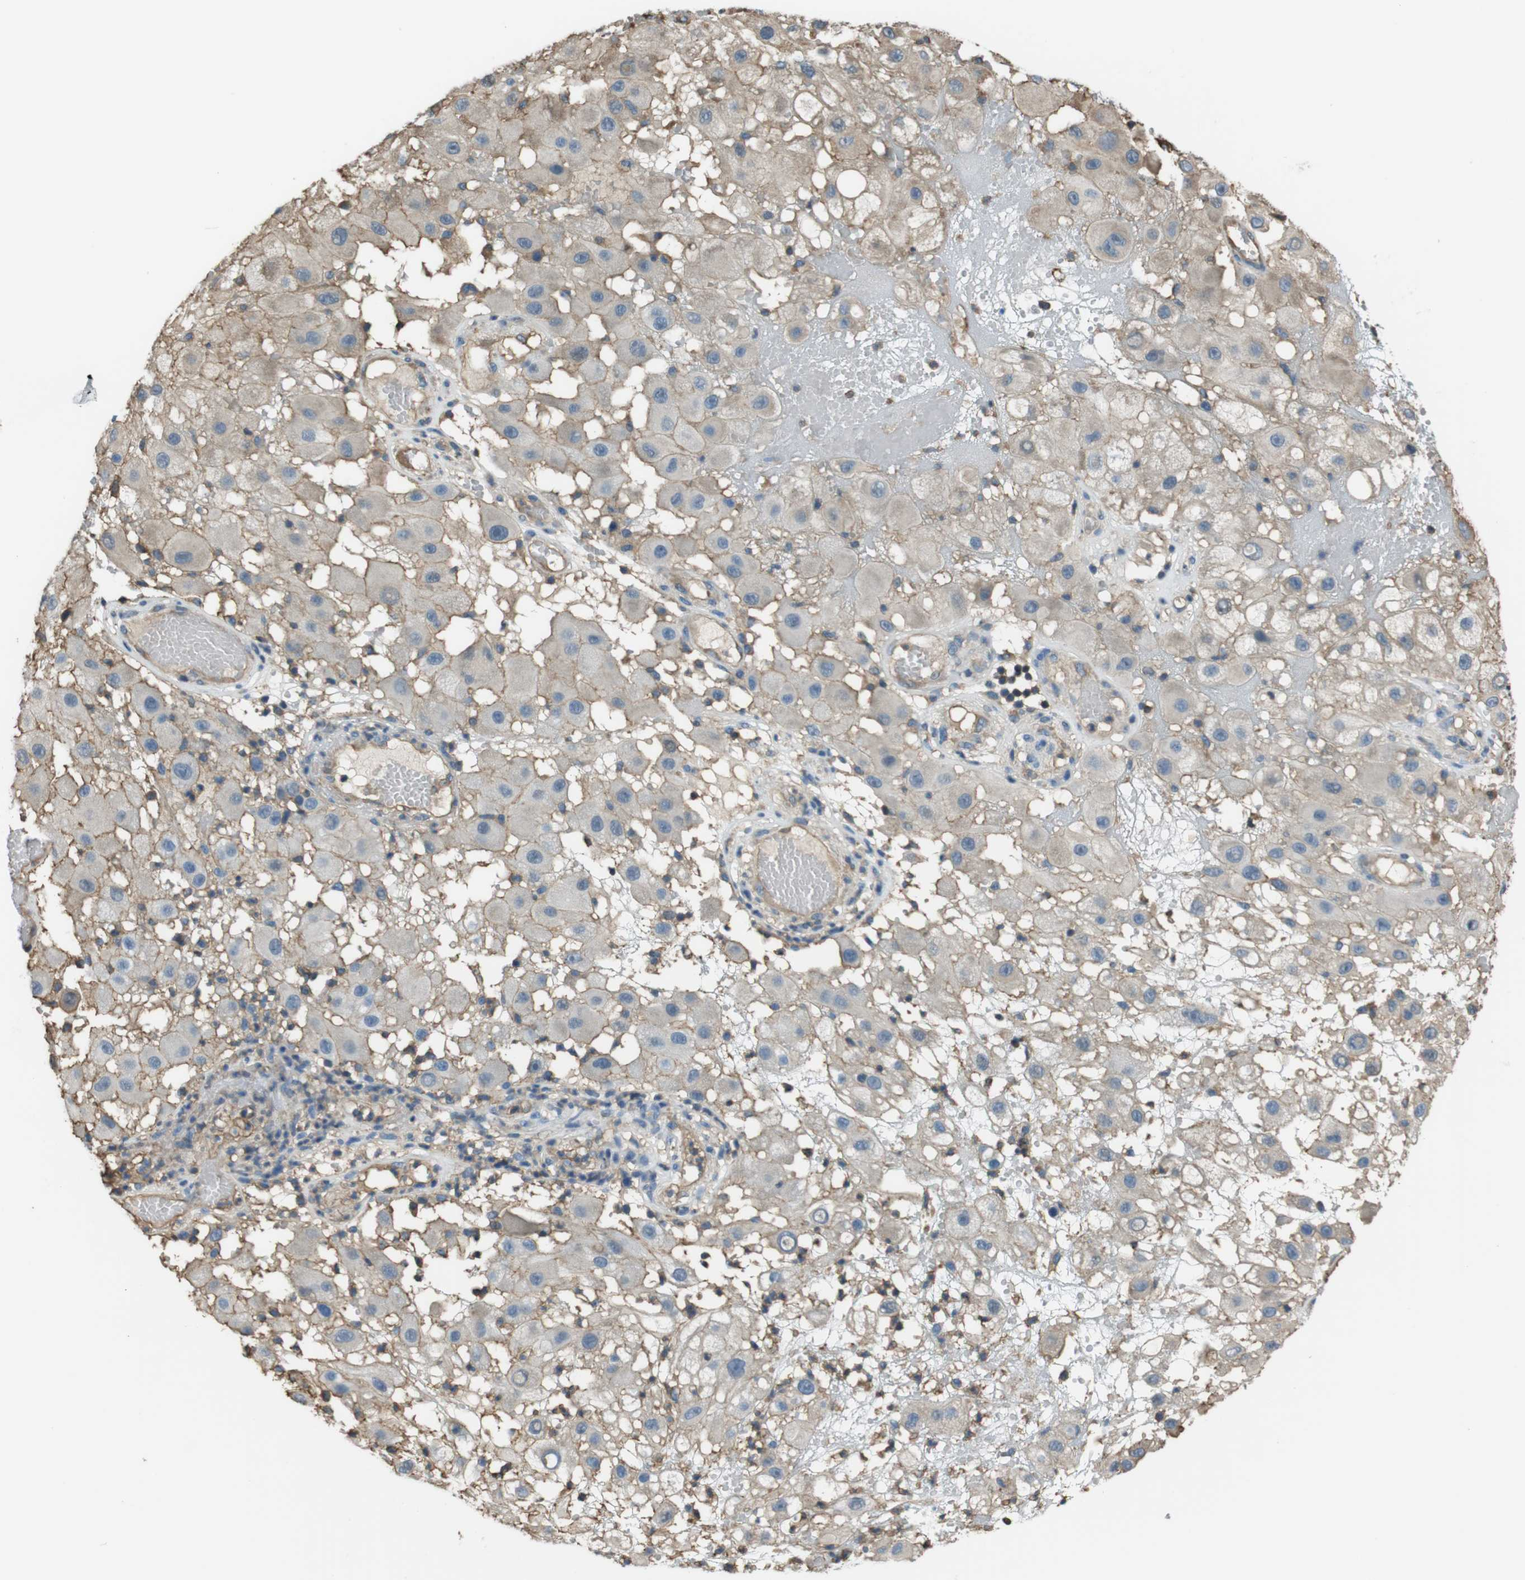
{"staining": {"intensity": "weak", "quantity": "25%-75%", "location": "cytoplasmic/membranous"}, "tissue": "melanoma", "cell_type": "Tumor cells", "image_type": "cancer", "snomed": [{"axis": "morphology", "description": "Malignant melanoma, NOS"}, {"axis": "topography", "description": "Skin"}], "caption": "A brown stain highlights weak cytoplasmic/membranous positivity of a protein in human melanoma tumor cells.", "gene": "FCAR", "patient": {"sex": "female", "age": 81}}